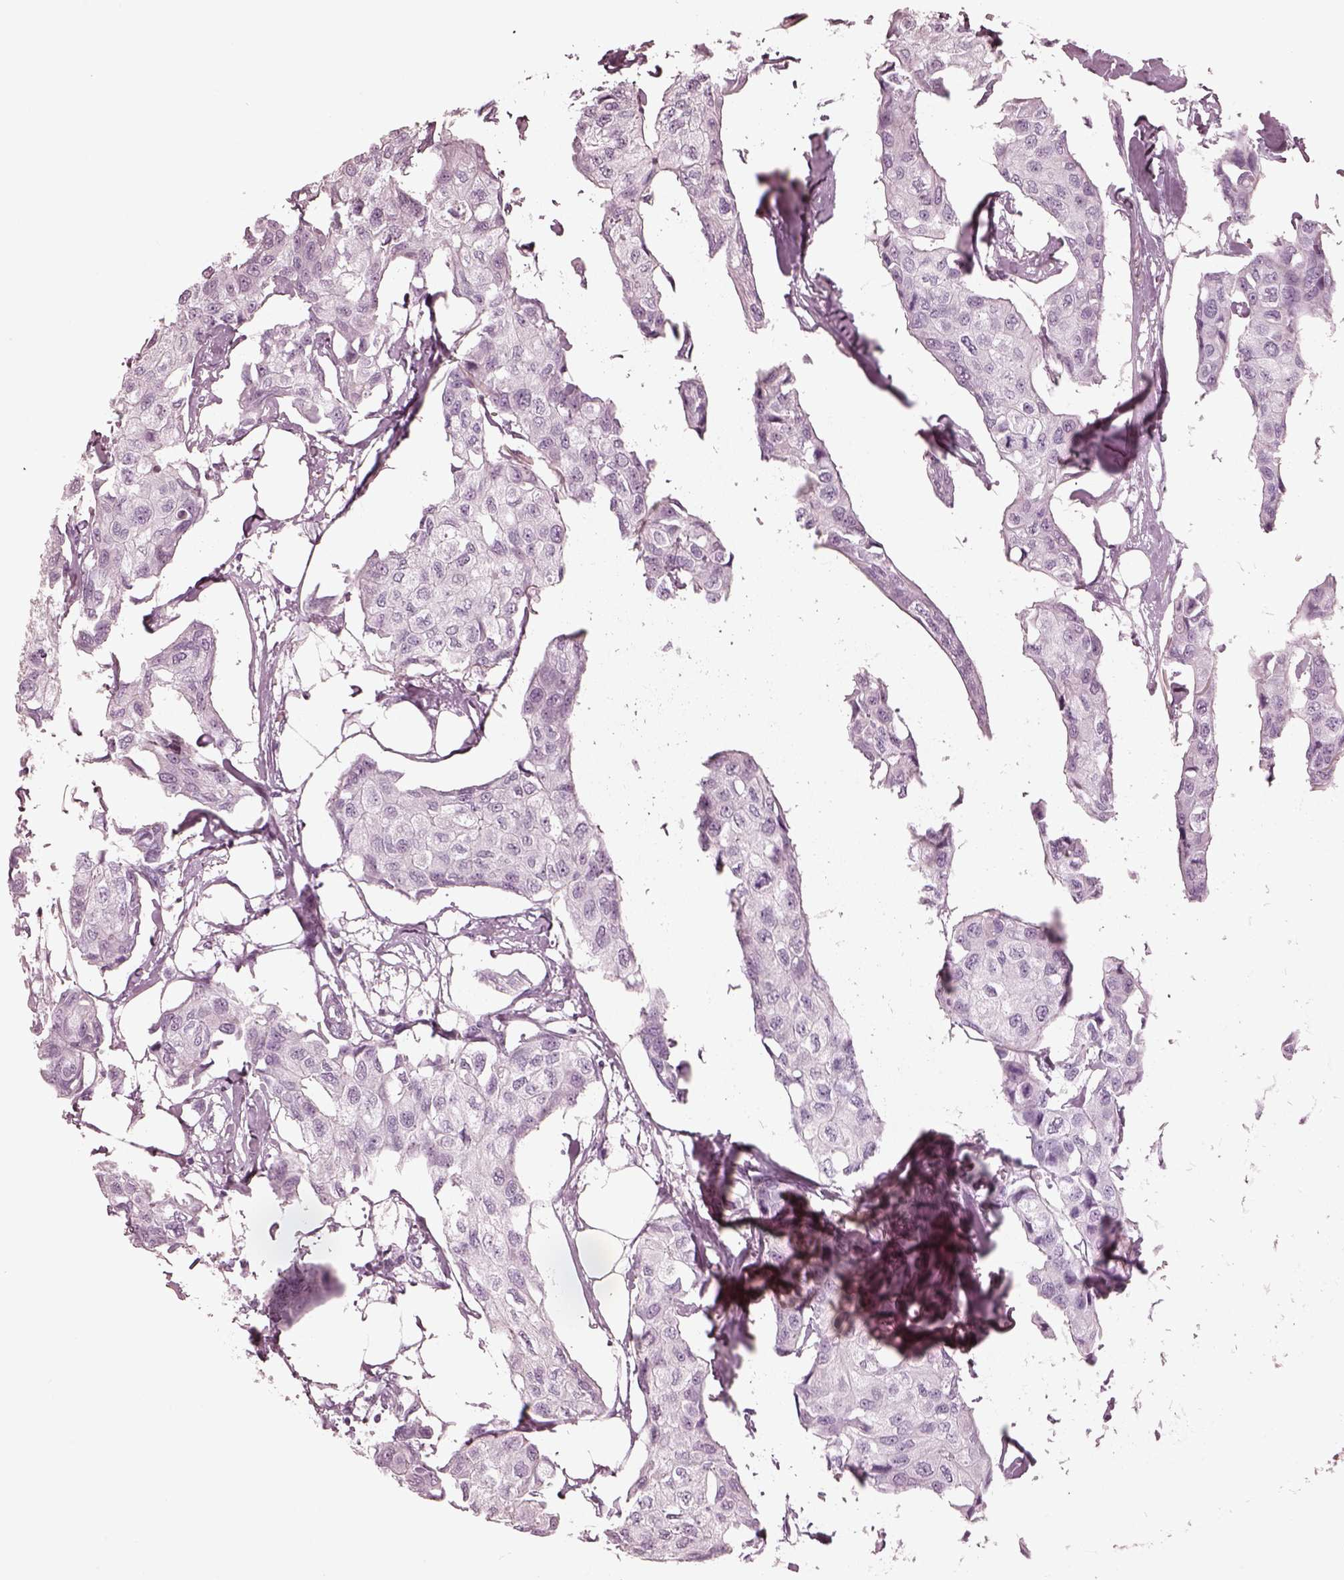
{"staining": {"intensity": "negative", "quantity": "none", "location": "none"}, "tissue": "breast cancer", "cell_type": "Tumor cells", "image_type": "cancer", "snomed": [{"axis": "morphology", "description": "Duct carcinoma"}, {"axis": "topography", "description": "Breast"}], "caption": "Immunohistochemistry (IHC) micrograph of human breast cancer stained for a protein (brown), which shows no expression in tumor cells. Nuclei are stained in blue.", "gene": "OPN4", "patient": {"sex": "female", "age": 80}}